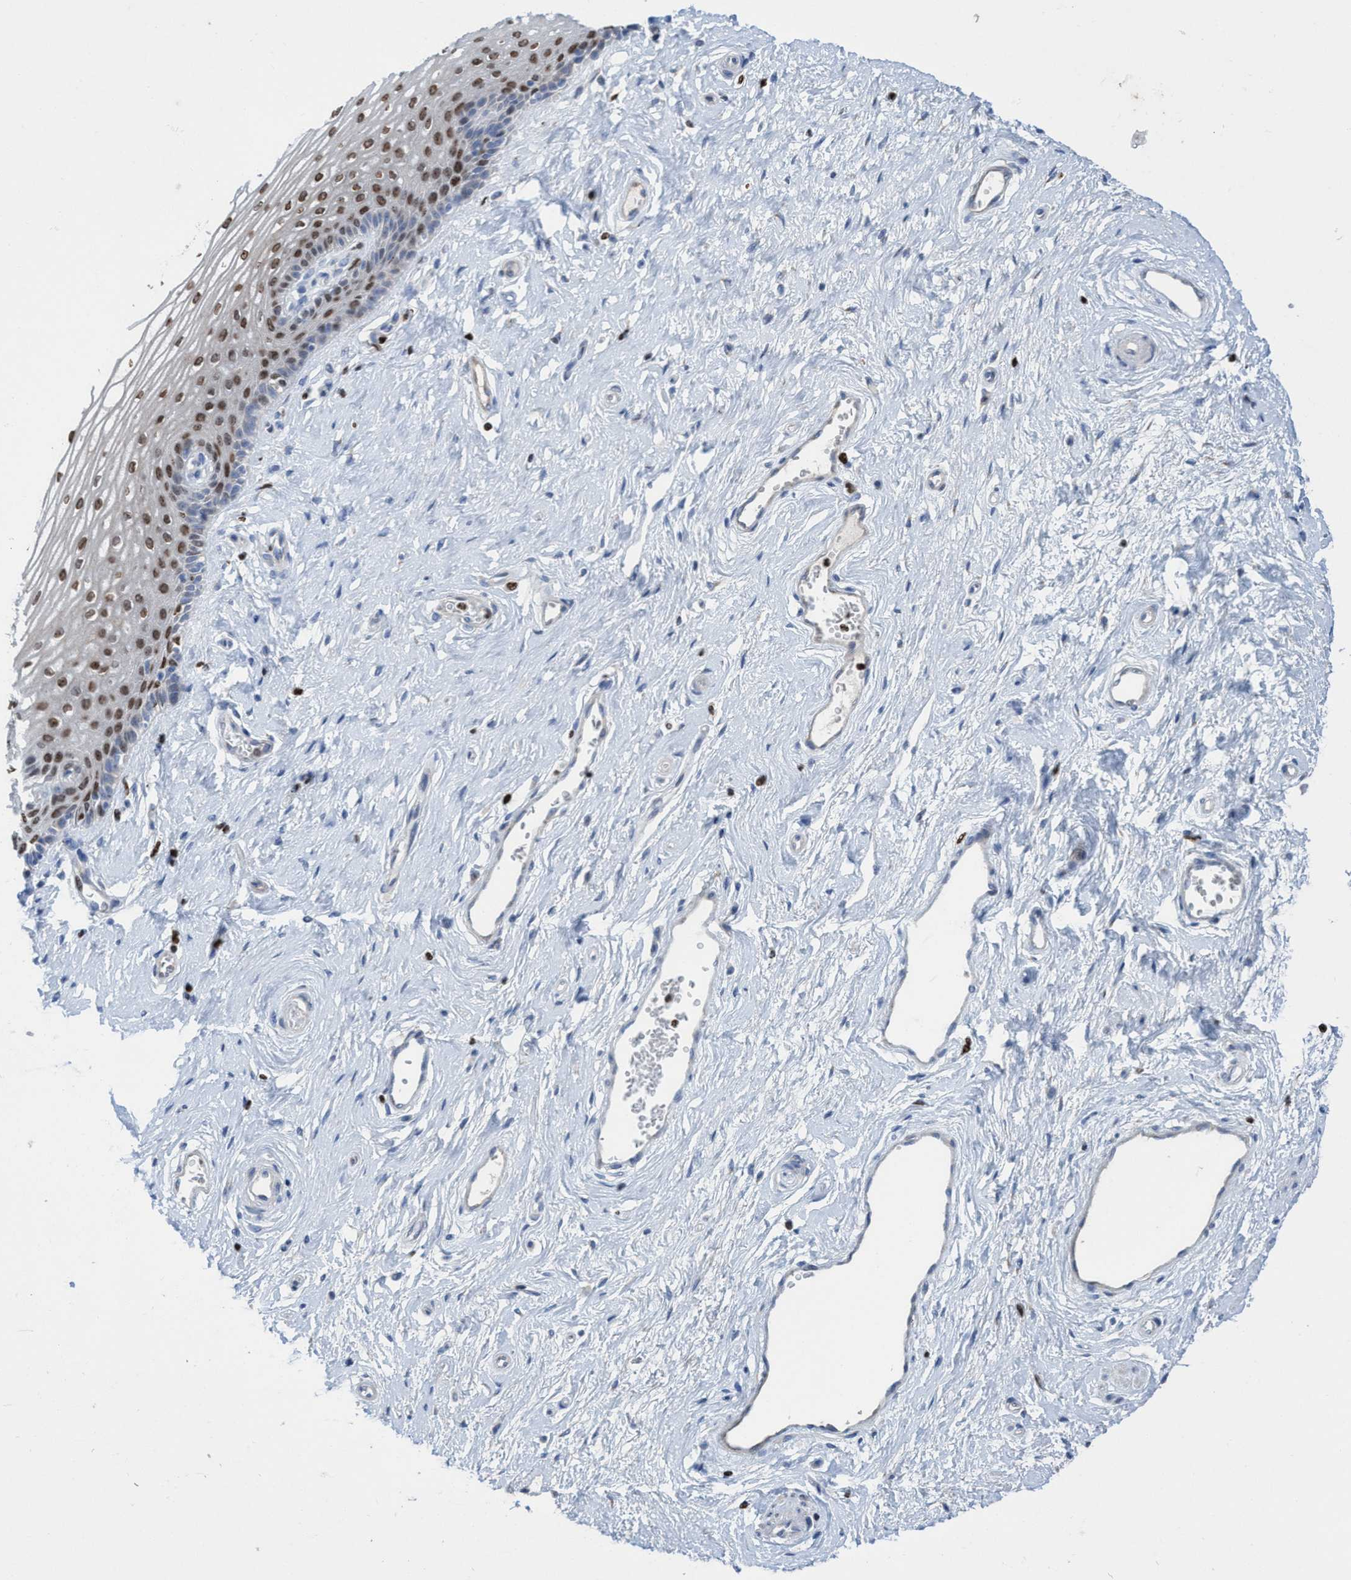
{"staining": {"intensity": "moderate", "quantity": "25%-75%", "location": "nuclear"}, "tissue": "vagina", "cell_type": "Squamous epithelial cells", "image_type": "normal", "snomed": [{"axis": "morphology", "description": "Normal tissue, NOS"}, {"axis": "topography", "description": "Vagina"}], "caption": "A high-resolution micrograph shows immunohistochemistry (IHC) staining of benign vagina, which reveals moderate nuclear positivity in about 25%-75% of squamous epithelial cells.", "gene": "CBX2", "patient": {"sex": "female", "age": 46}}